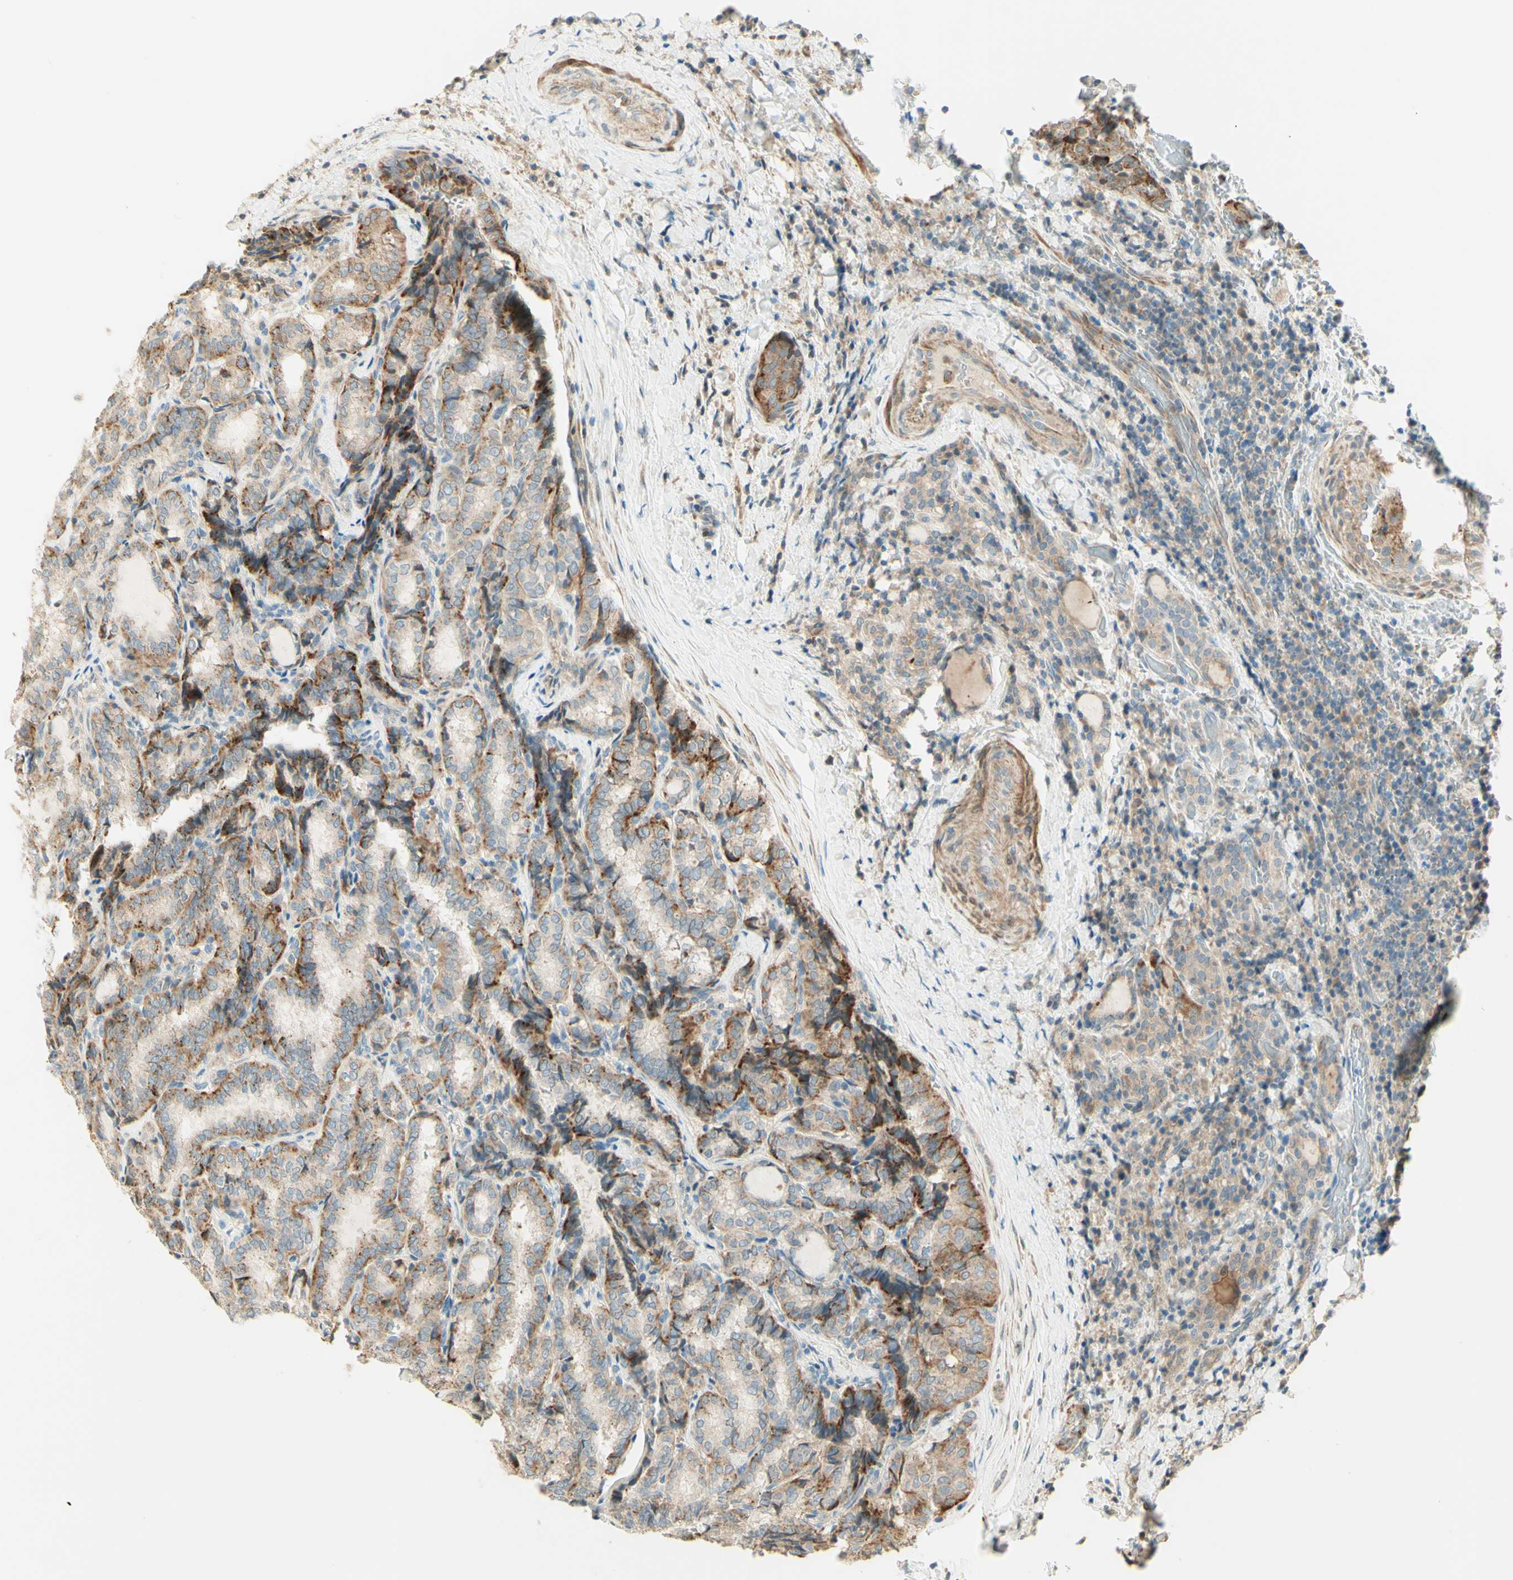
{"staining": {"intensity": "moderate", "quantity": ">75%", "location": "cytoplasmic/membranous"}, "tissue": "thyroid cancer", "cell_type": "Tumor cells", "image_type": "cancer", "snomed": [{"axis": "morphology", "description": "Normal tissue, NOS"}, {"axis": "morphology", "description": "Papillary adenocarcinoma, NOS"}, {"axis": "topography", "description": "Thyroid gland"}], "caption": "IHC staining of papillary adenocarcinoma (thyroid), which shows medium levels of moderate cytoplasmic/membranous staining in approximately >75% of tumor cells indicating moderate cytoplasmic/membranous protein expression. The staining was performed using DAB (3,3'-diaminobenzidine) (brown) for protein detection and nuclei were counterstained in hematoxylin (blue).", "gene": "PROM1", "patient": {"sex": "female", "age": 30}}